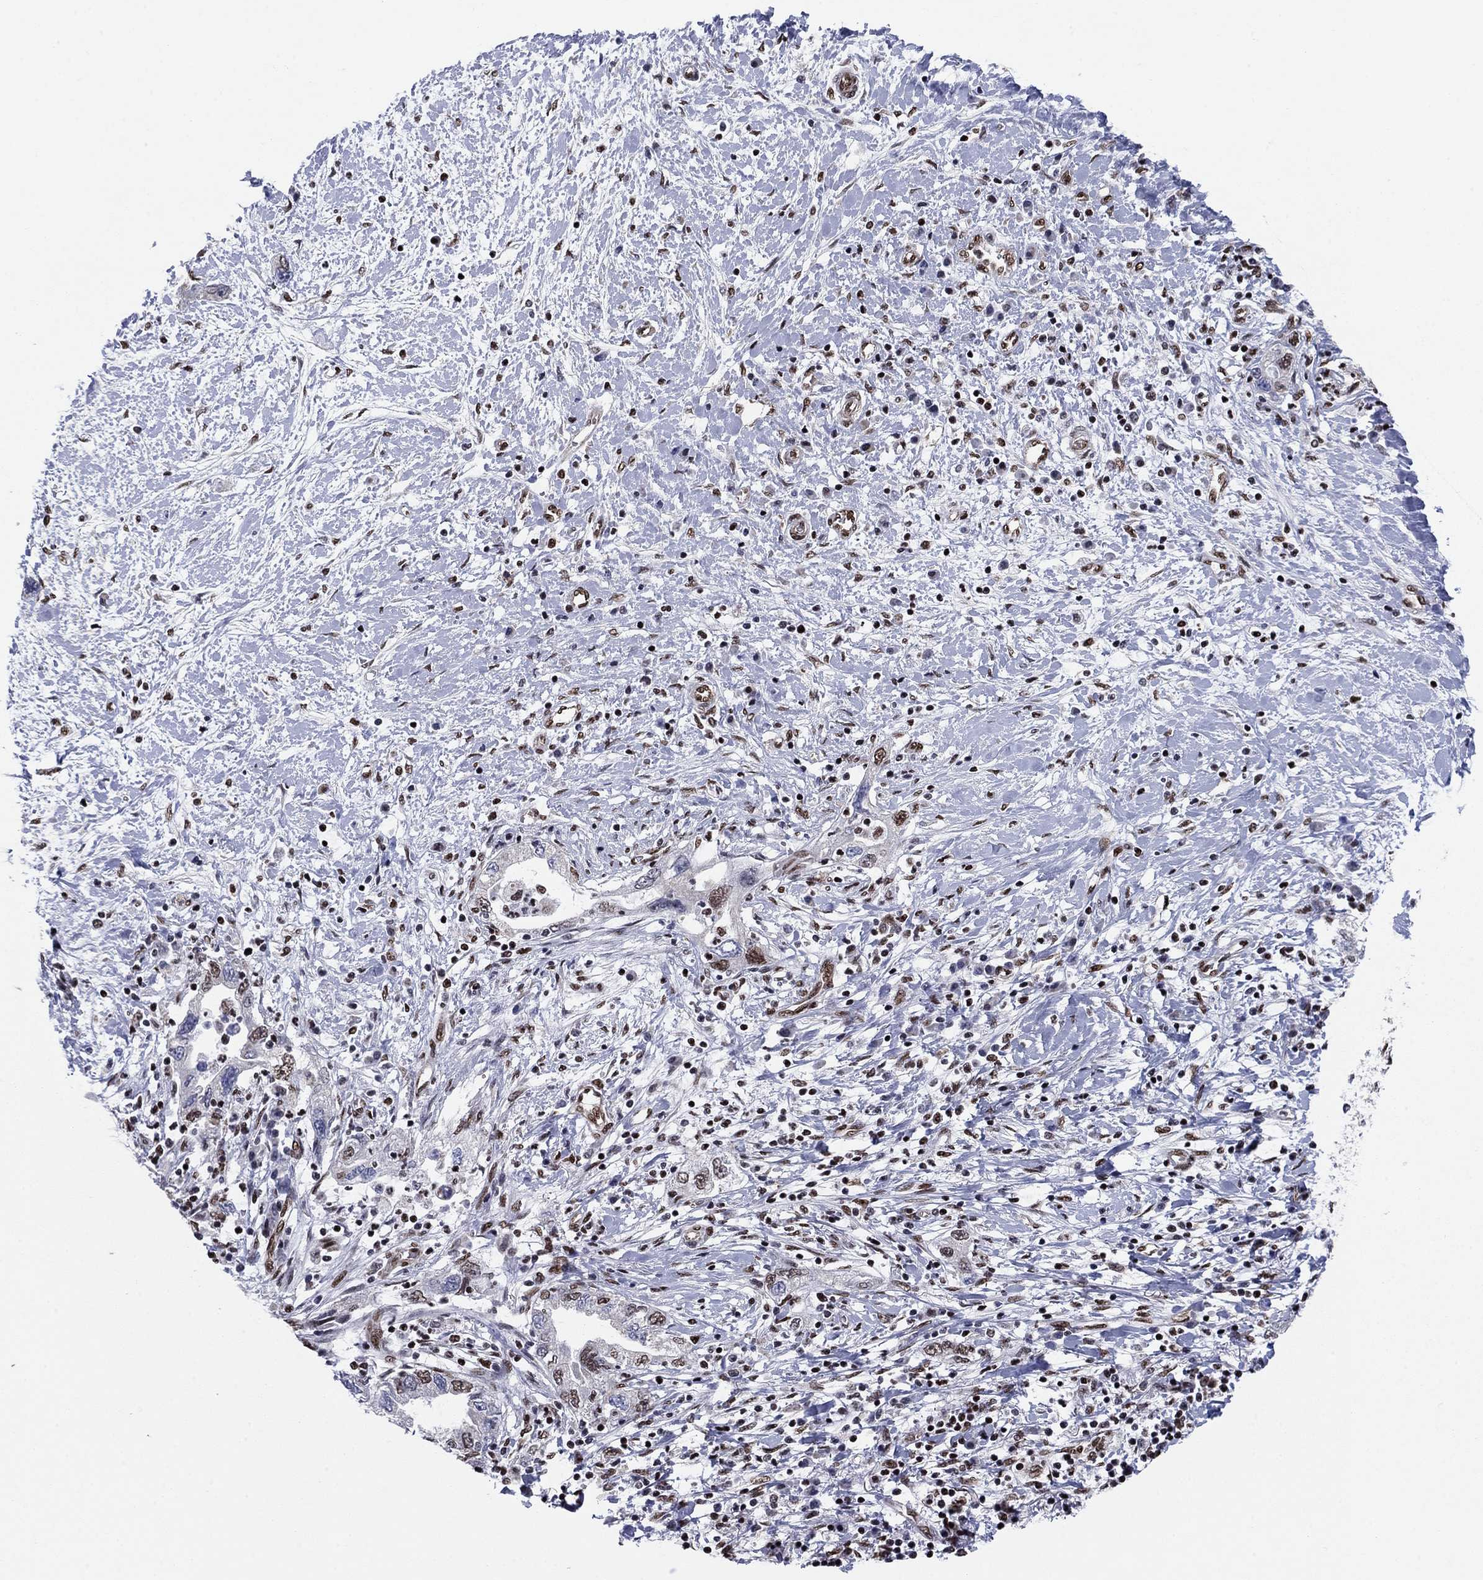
{"staining": {"intensity": "moderate", "quantity": "<25%", "location": "nuclear"}, "tissue": "pancreatic cancer", "cell_type": "Tumor cells", "image_type": "cancer", "snomed": [{"axis": "morphology", "description": "Adenocarcinoma, NOS"}, {"axis": "topography", "description": "Pancreas"}], "caption": "A brown stain highlights moderate nuclear expression of a protein in human pancreatic adenocarcinoma tumor cells.", "gene": "N4BP2", "patient": {"sex": "female", "age": 73}}